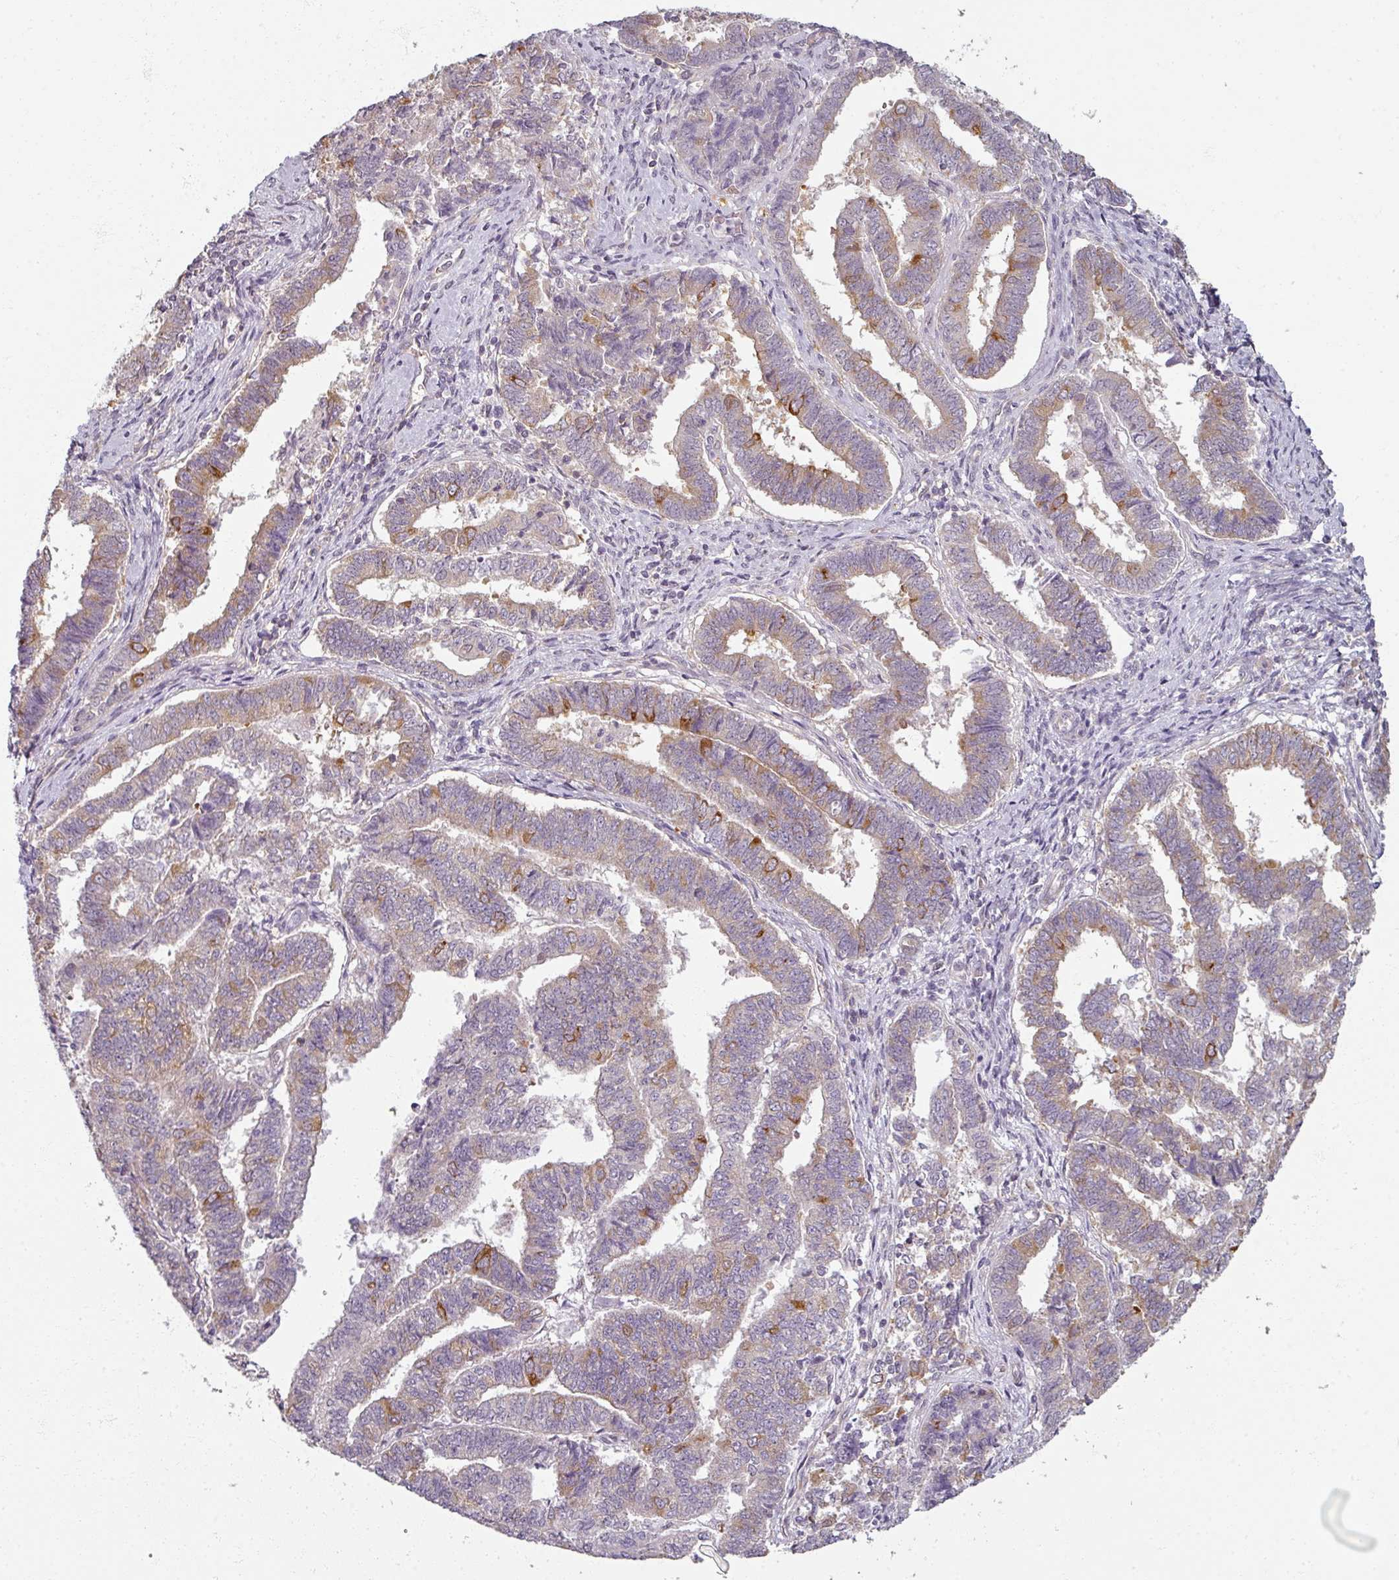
{"staining": {"intensity": "moderate", "quantity": "<25%", "location": "cytoplasmic/membranous"}, "tissue": "endometrial cancer", "cell_type": "Tumor cells", "image_type": "cancer", "snomed": [{"axis": "morphology", "description": "Adenocarcinoma, NOS"}, {"axis": "topography", "description": "Endometrium"}], "caption": "About <25% of tumor cells in human adenocarcinoma (endometrial) exhibit moderate cytoplasmic/membranous protein staining as visualized by brown immunohistochemical staining.", "gene": "AGPAT4", "patient": {"sex": "female", "age": 72}}